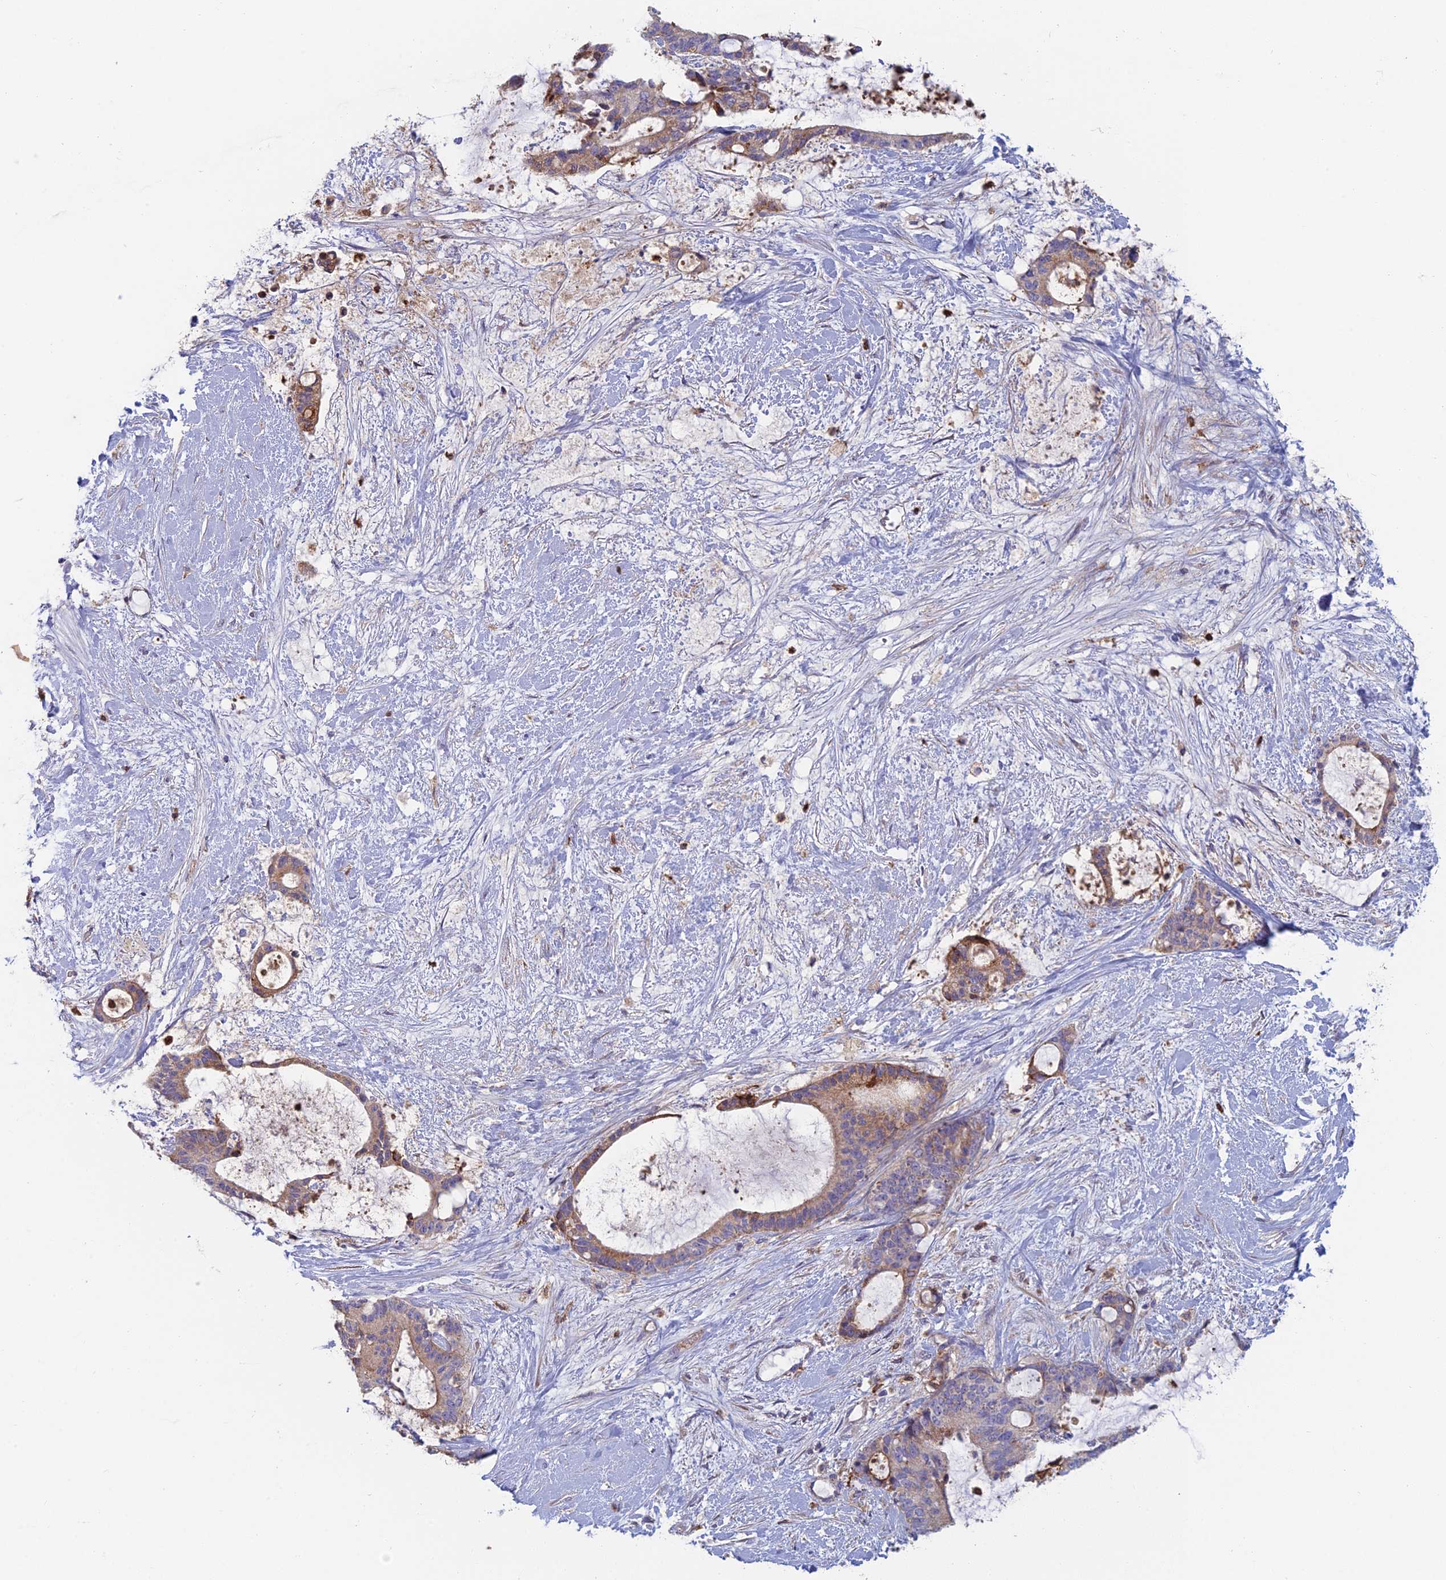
{"staining": {"intensity": "weak", "quantity": "<25%", "location": "cytoplasmic/membranous"}, "tissue": "liver cancer", "cell_type": "Tumor cells", "image_type": "cancer", "snomed": [{"axis": "morphology", "description": "Normal tissue, NOS"}, {"axis": "morphology", "description": "Cholangiocarcinoma"}, {"axis": "topography", "description": "Liver"}, {"axis": "topography", "description": "Peripheral nerve tissue"}], "caption": "Immunohistochemistry (IHC) micrograph of neoplastic tissue: human liver cancer (cholangiocarcinoma) stained with DAB displays no significant protein expression in tumor cells. Nuclei are stained in blue.", "gene": "IFTAP", "patient": {"sex": "female", "age": 73}}